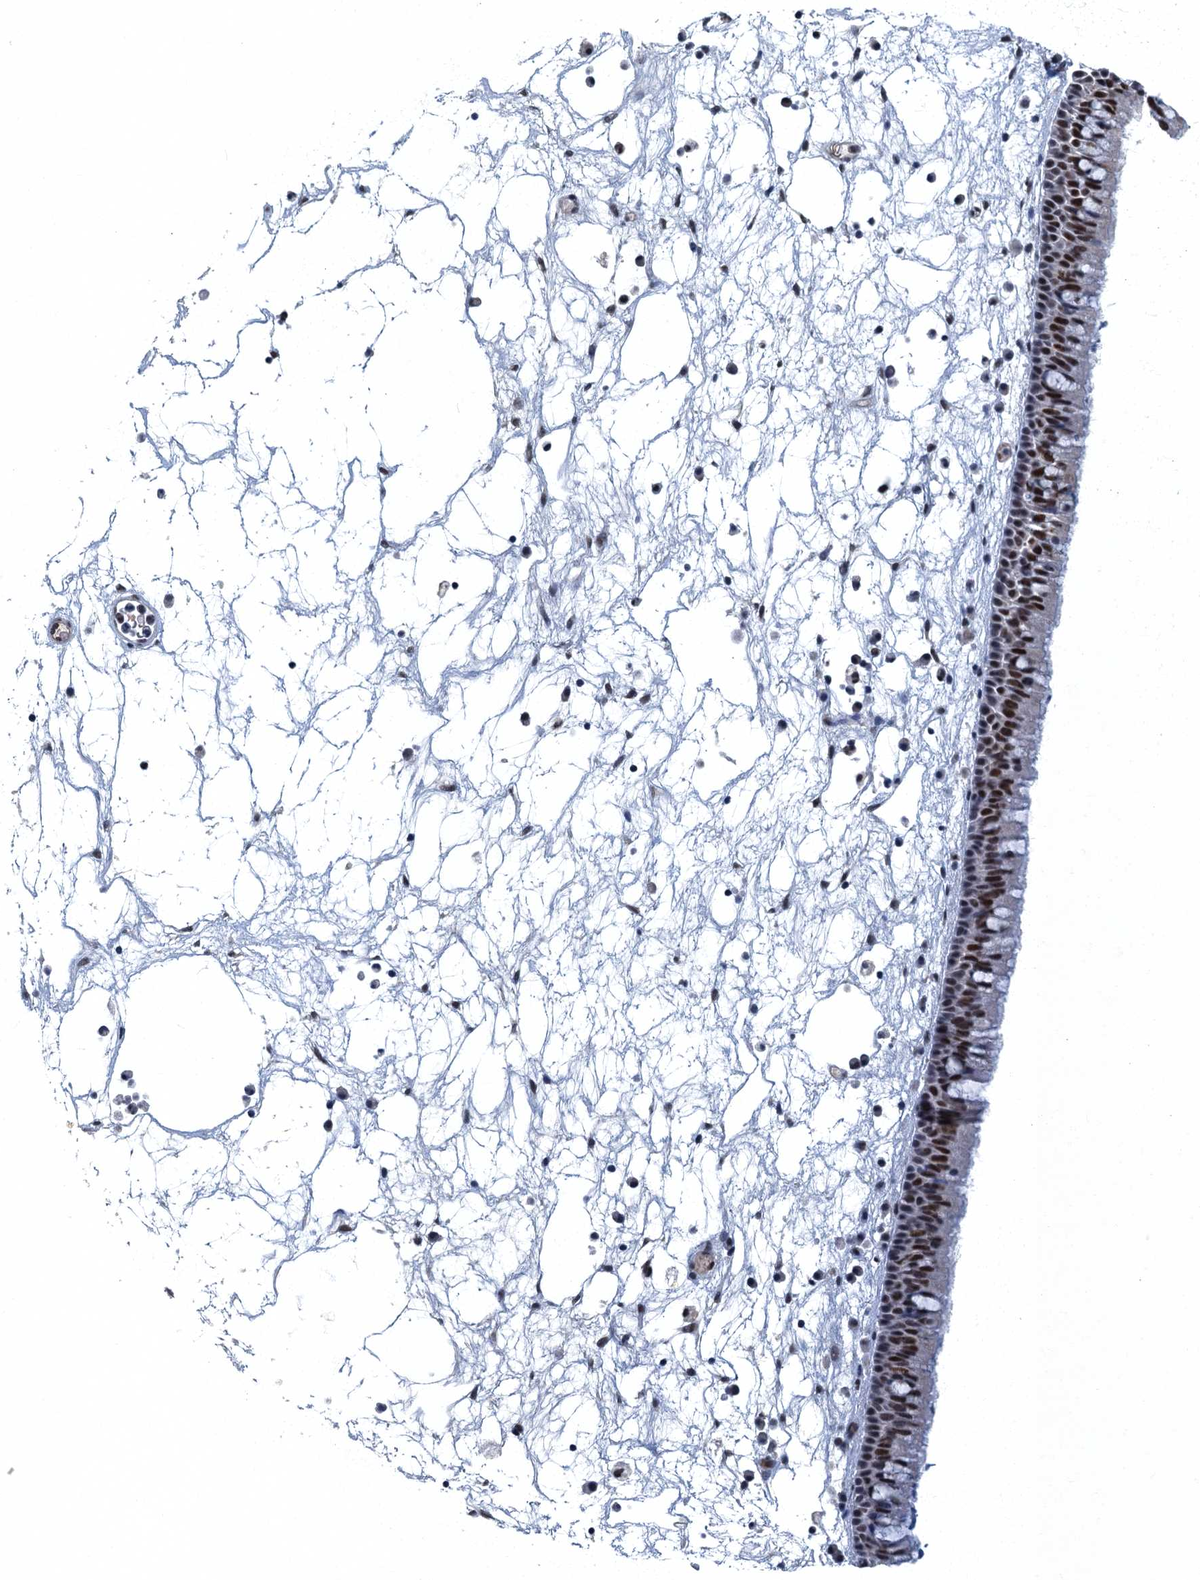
{"staining": {"intensity": "strong", "quantity": ">75%", "location": "nuclear"}, "tissue": "nasopharynx", "cell_type": "Respiratory epithelial cells", "image_type": "normal", "snomed": [{"axis": "morphology", "description": "Normal tissue, NOS"}, {"axis": "morphology", "description": "Inflammation, NOS"}, {"axis": "morphology", "description": "Malignant melanoma, Metastatic site"}, {"axis": "topography", "description": "Nasopharynx"}], "caption": "Immunohistochemistry photomicrograph of normal nasopharynx: human nasopharynx stained using immunohistochemistry shows high levels of strong protein expression localized specifically in the nuclear of respiratory epithelial cells, appearing as a nuclear brown color.", "gene": "GADL1", "patient": {"sex": "male", "age": 70}}